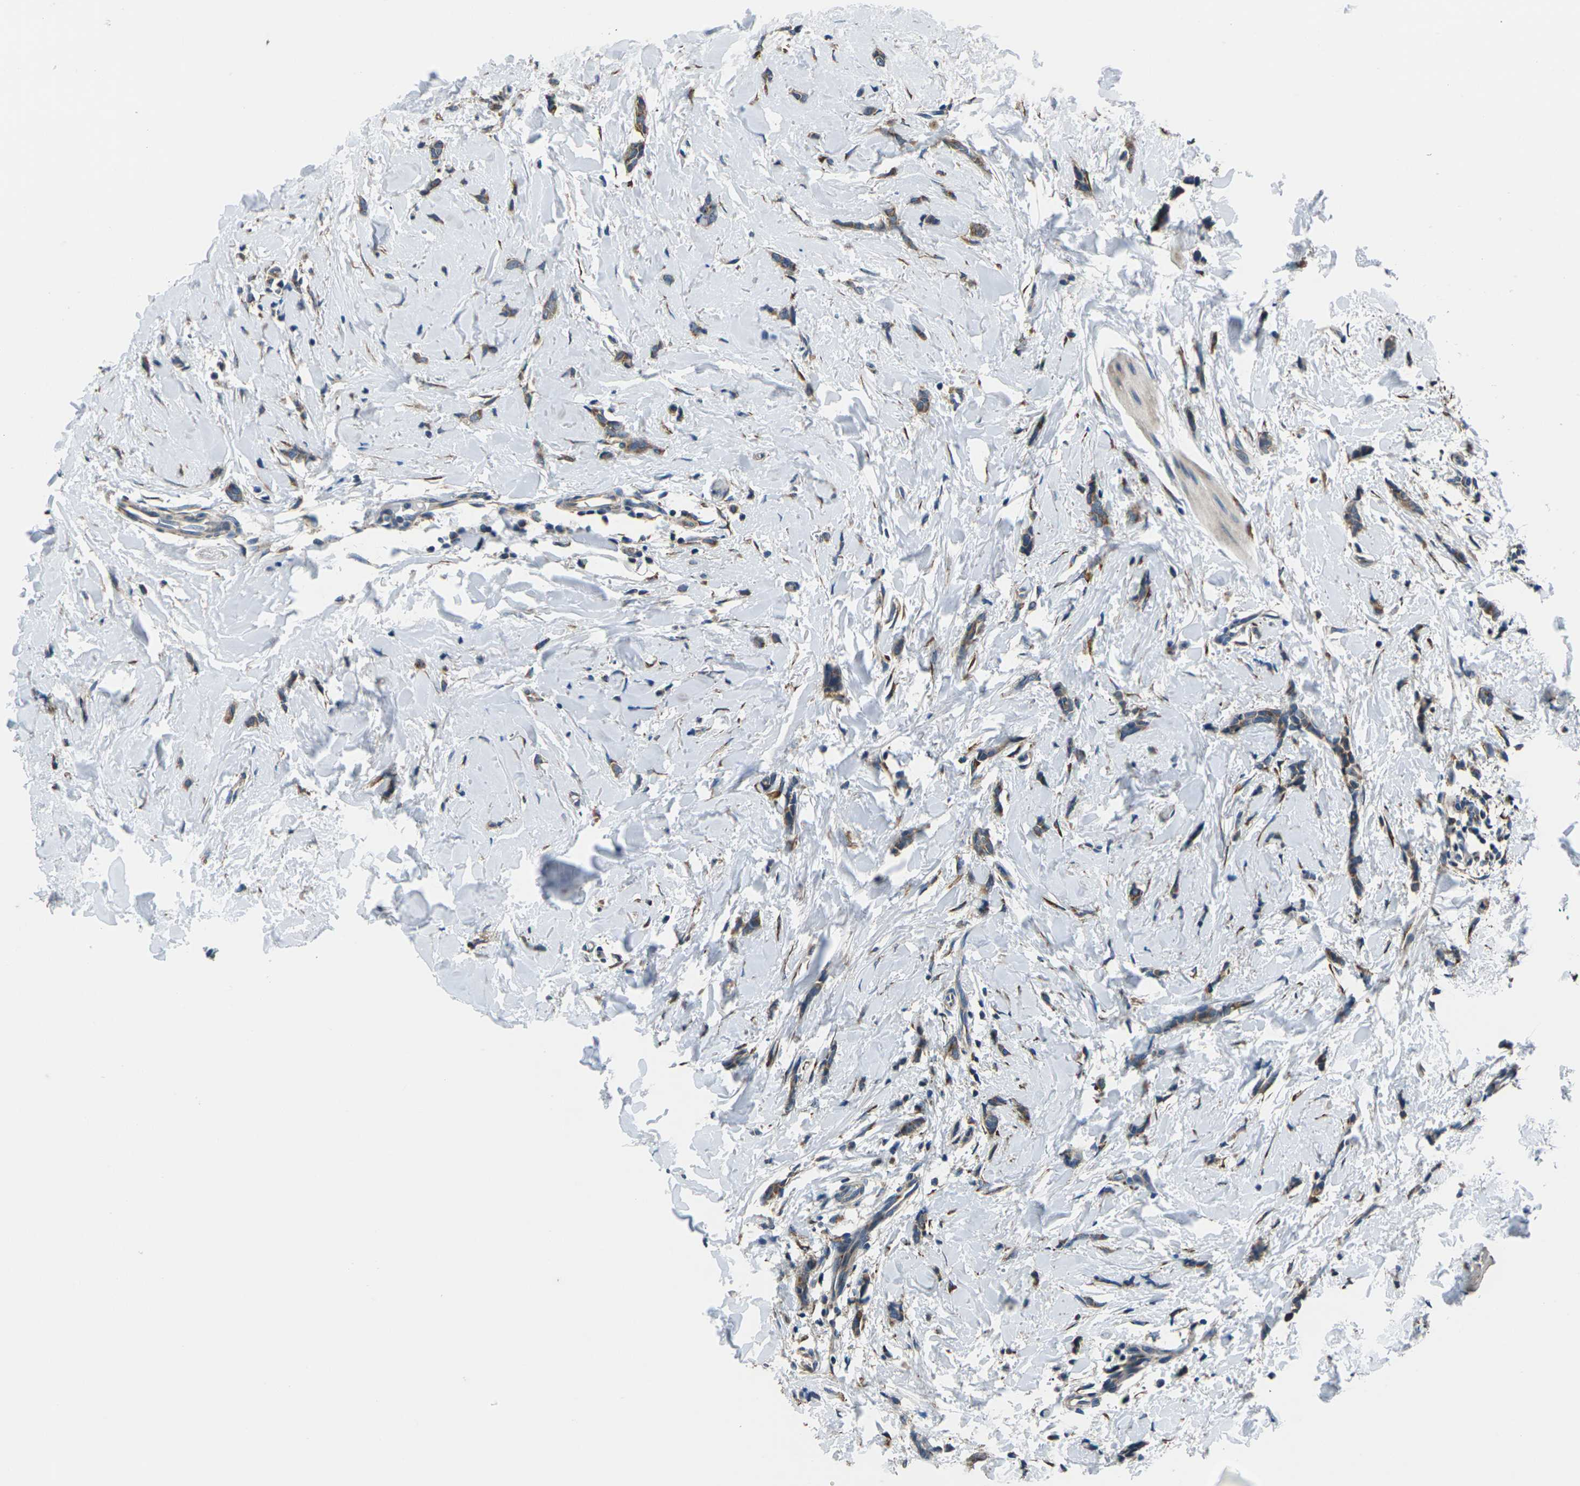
{"staining": {"intensity": "moderate", "quantity": ">75%", "location": "cytoplasmic/membranous"}, "tissue": "breast cancer", "cell_type": "Tumor cells", "image_type": "cancer", "snomed": [{"axis": "morphology", "description": "Lobular carcinoma"}, {"axis": "topography", "description": "Skin"}, {"axis": "topography", "description": "Breast"}], "caption": "Breast cancer stained with DAB (3,3'-diaminobenzidine) immunohistochemistry (IHC) reveals medium levels of moderate cytoplasmic/membranous staining in about >75% of tumor cells. The staining is performed using DAB (3,3'-diaminobenzidine) brown chromogen to label protein expression. The nuclei are counter-stained blue using hematoxylin.", "gene": "GABRP", "patient": {"sex": "female", "age": 46}}